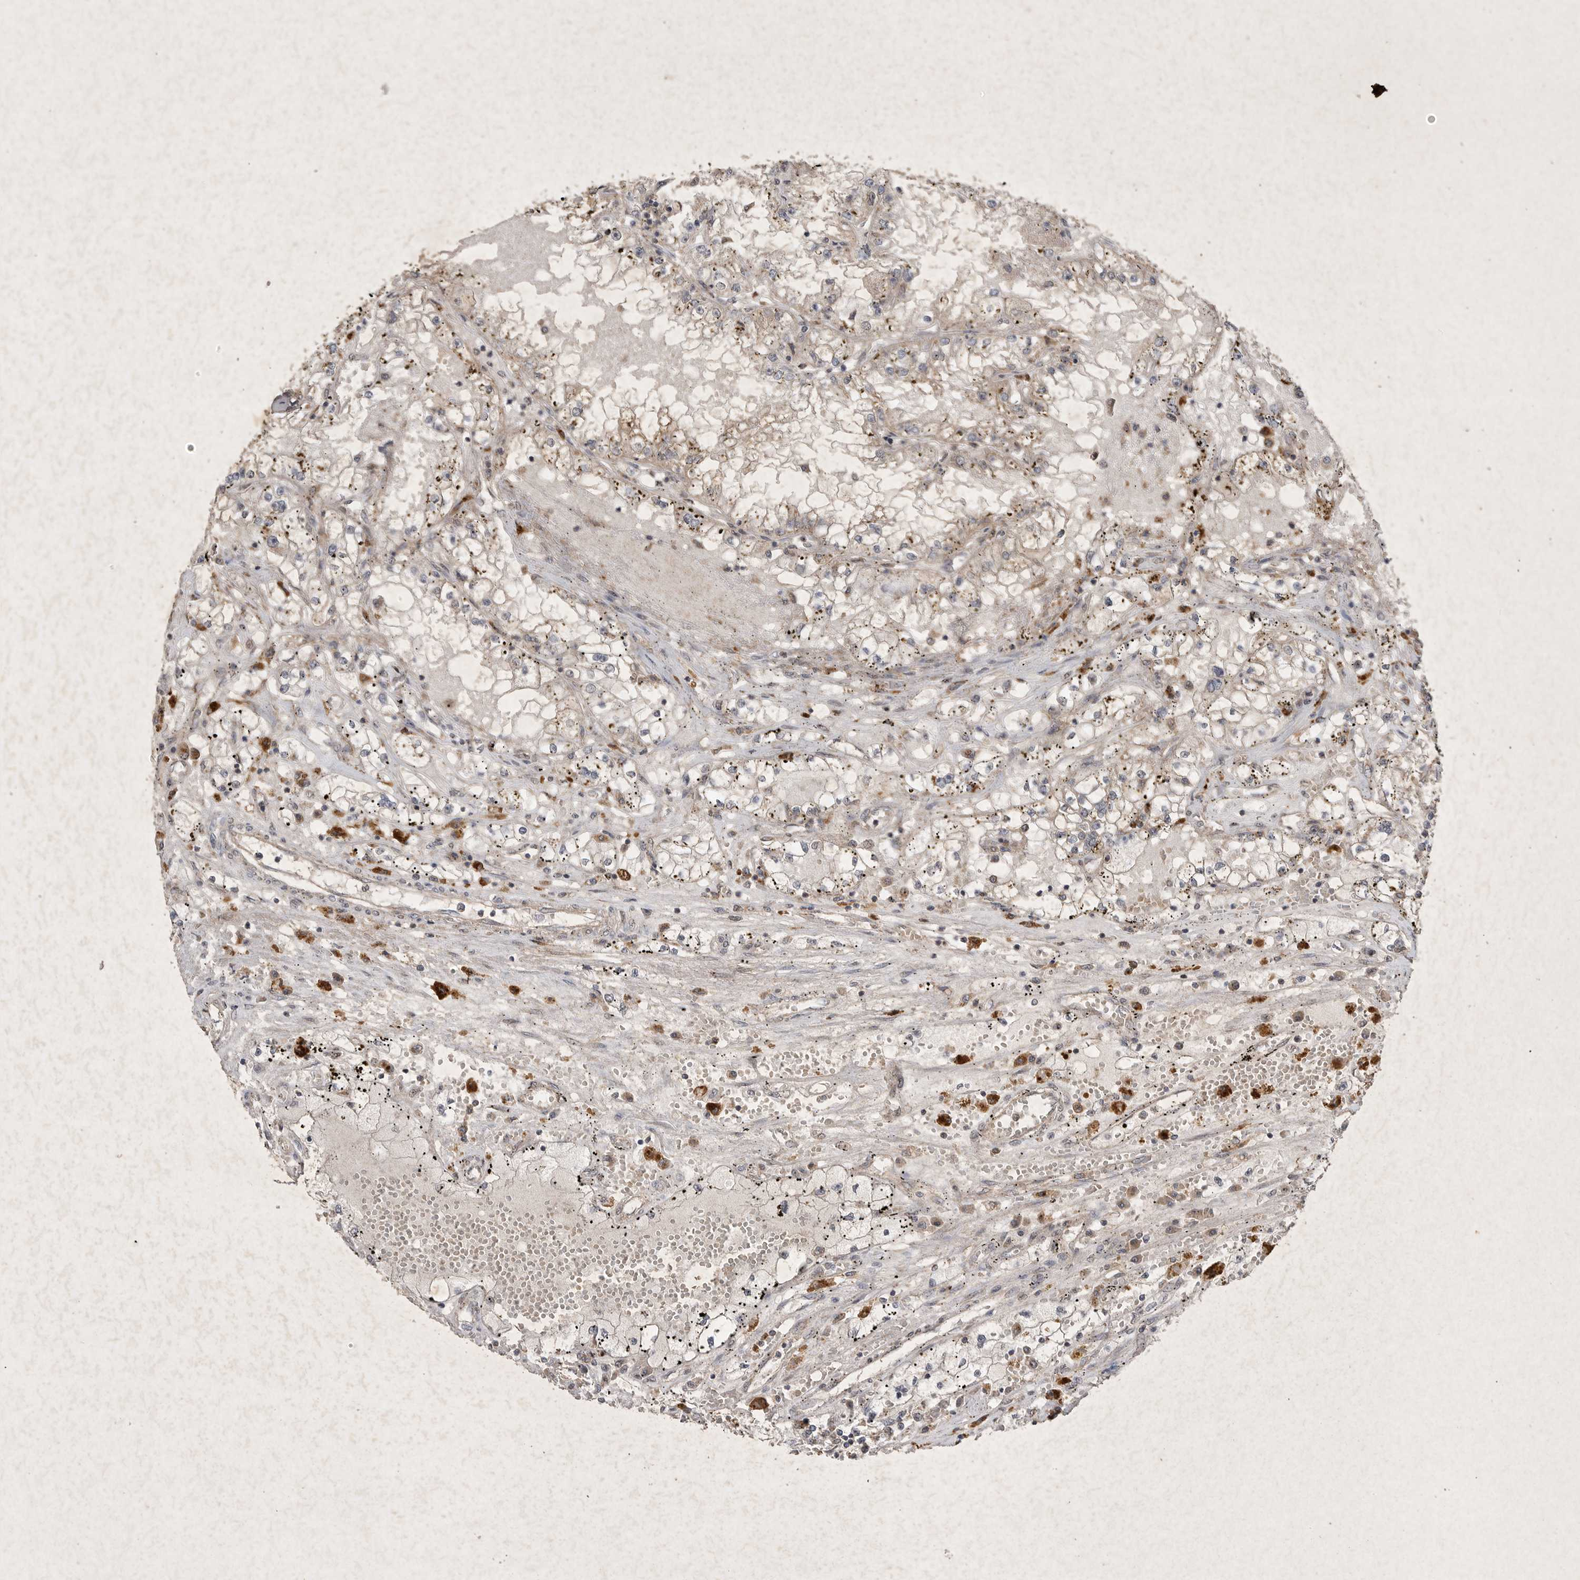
{"staining": {"intensity": "negative", "quantity": "none", "location": "none"}, "tissue": "renal cancer", "cell_type": "Tumor cells", "image_type": "cancer", "snomed": [{"axis": "morphology", "description": "Adenocarcinoma, NOS"}, {"axis": "topography", "description": "Kidney"}], "caption": "Immunohistochemistry (IHC) of renal cancer (adenocarcinoma) shows no staining in tumor cells.", "gene": "DDR1", "patient": {"sex": "male", "age": 56}}